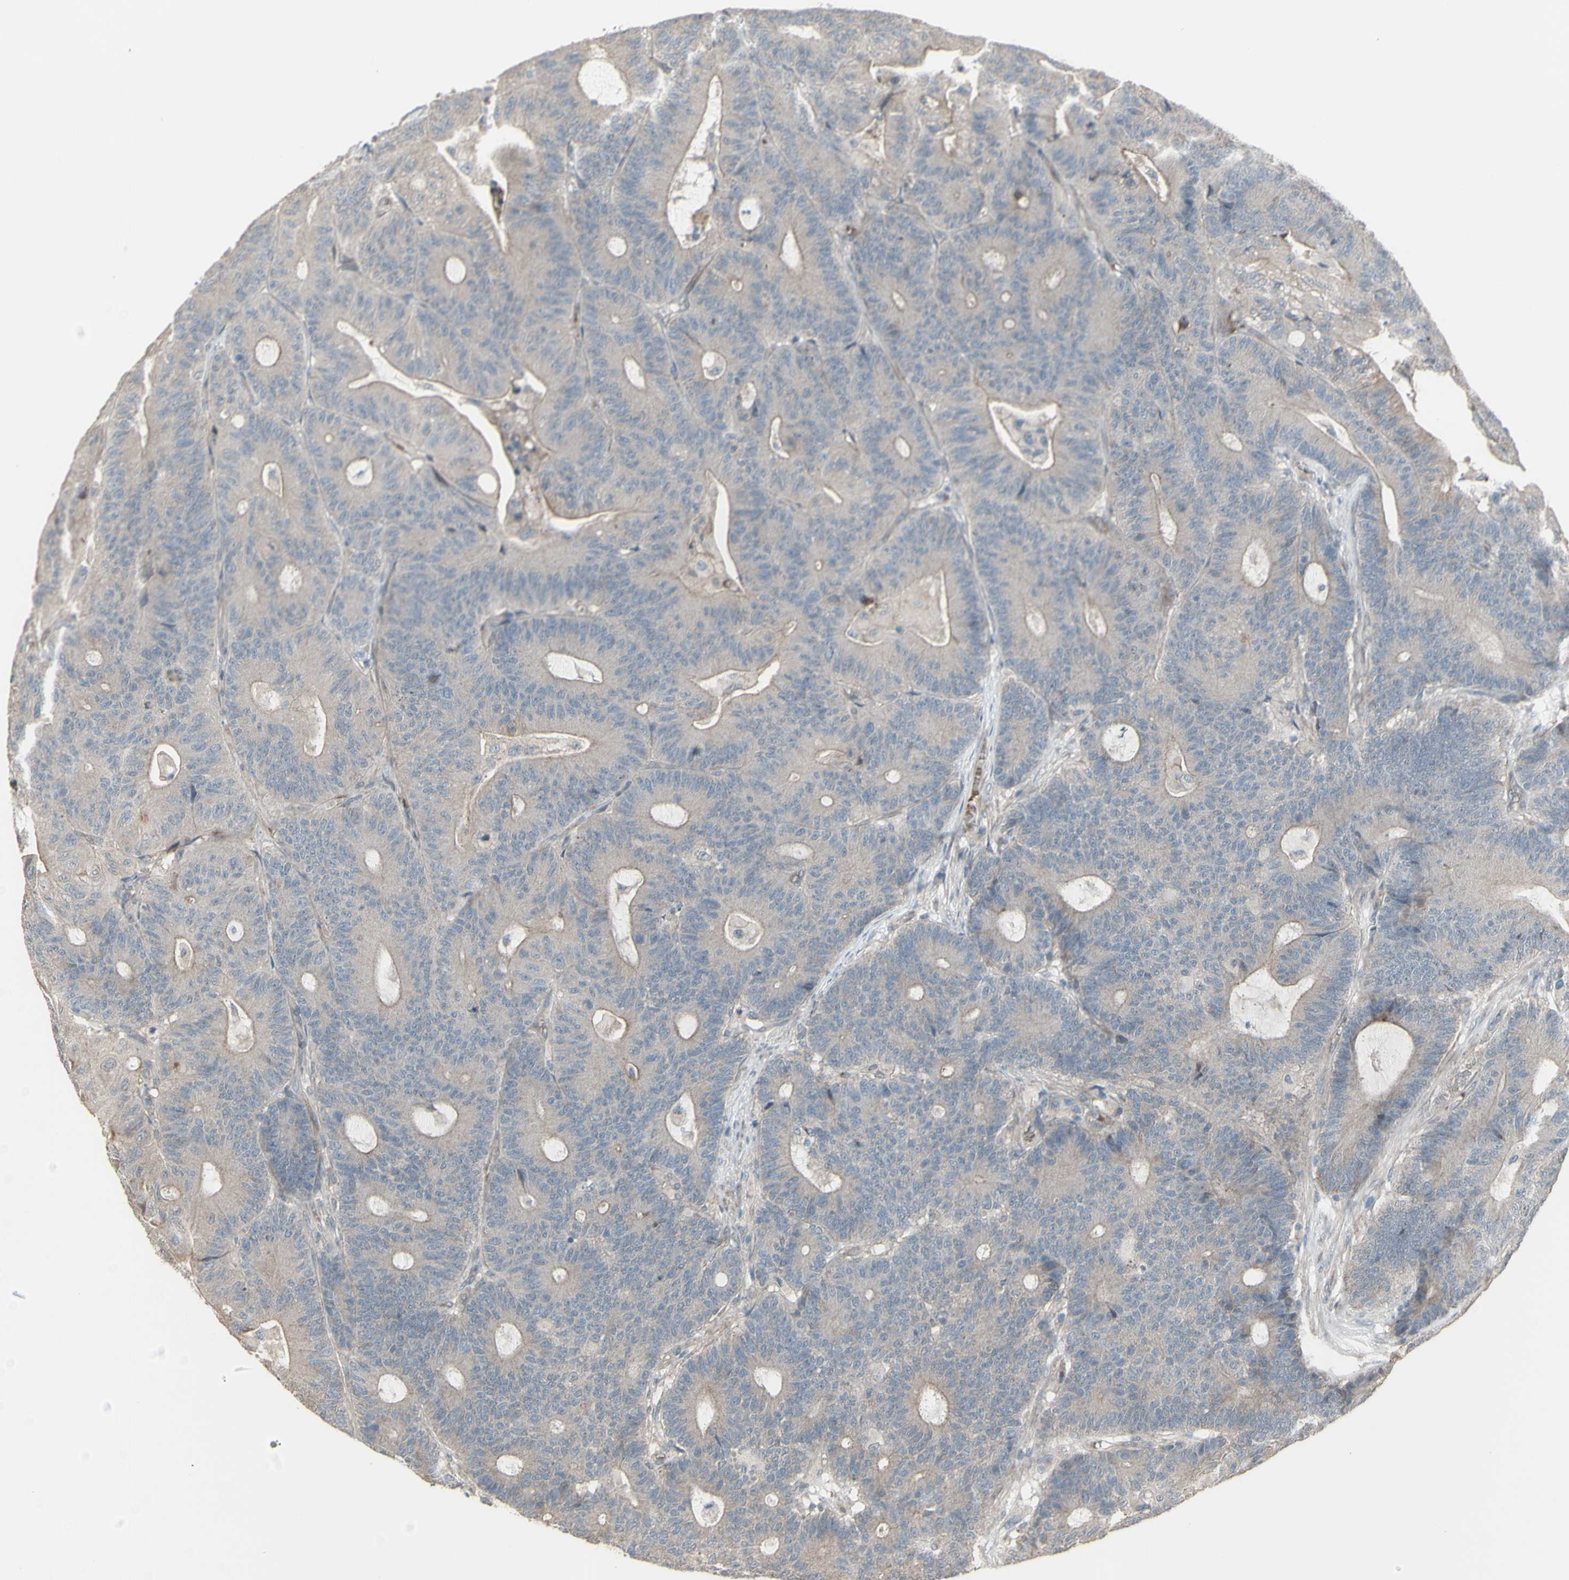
{"staining": {"intensity": "weak", "quantity": ">75%", "location": "cytoplasmic/membranous"}, "tissue": "colorectal cancer", "cell_type": "Tumor cells", "image_type": "cancer", "snomed": [{"axis": "morphology", "description": "Adenocarcinoma, NOS"}, {"axis": "topography", "description": "Colon"}], "caption": "Protein analysis of adenocarcinoma (colorectal) tissue displays weak cytoplasmic/membranous positivity in about >75% of tumor cells.", "gene": "GRAMD1B", "patient": {"sex": "female", "age": 84}}